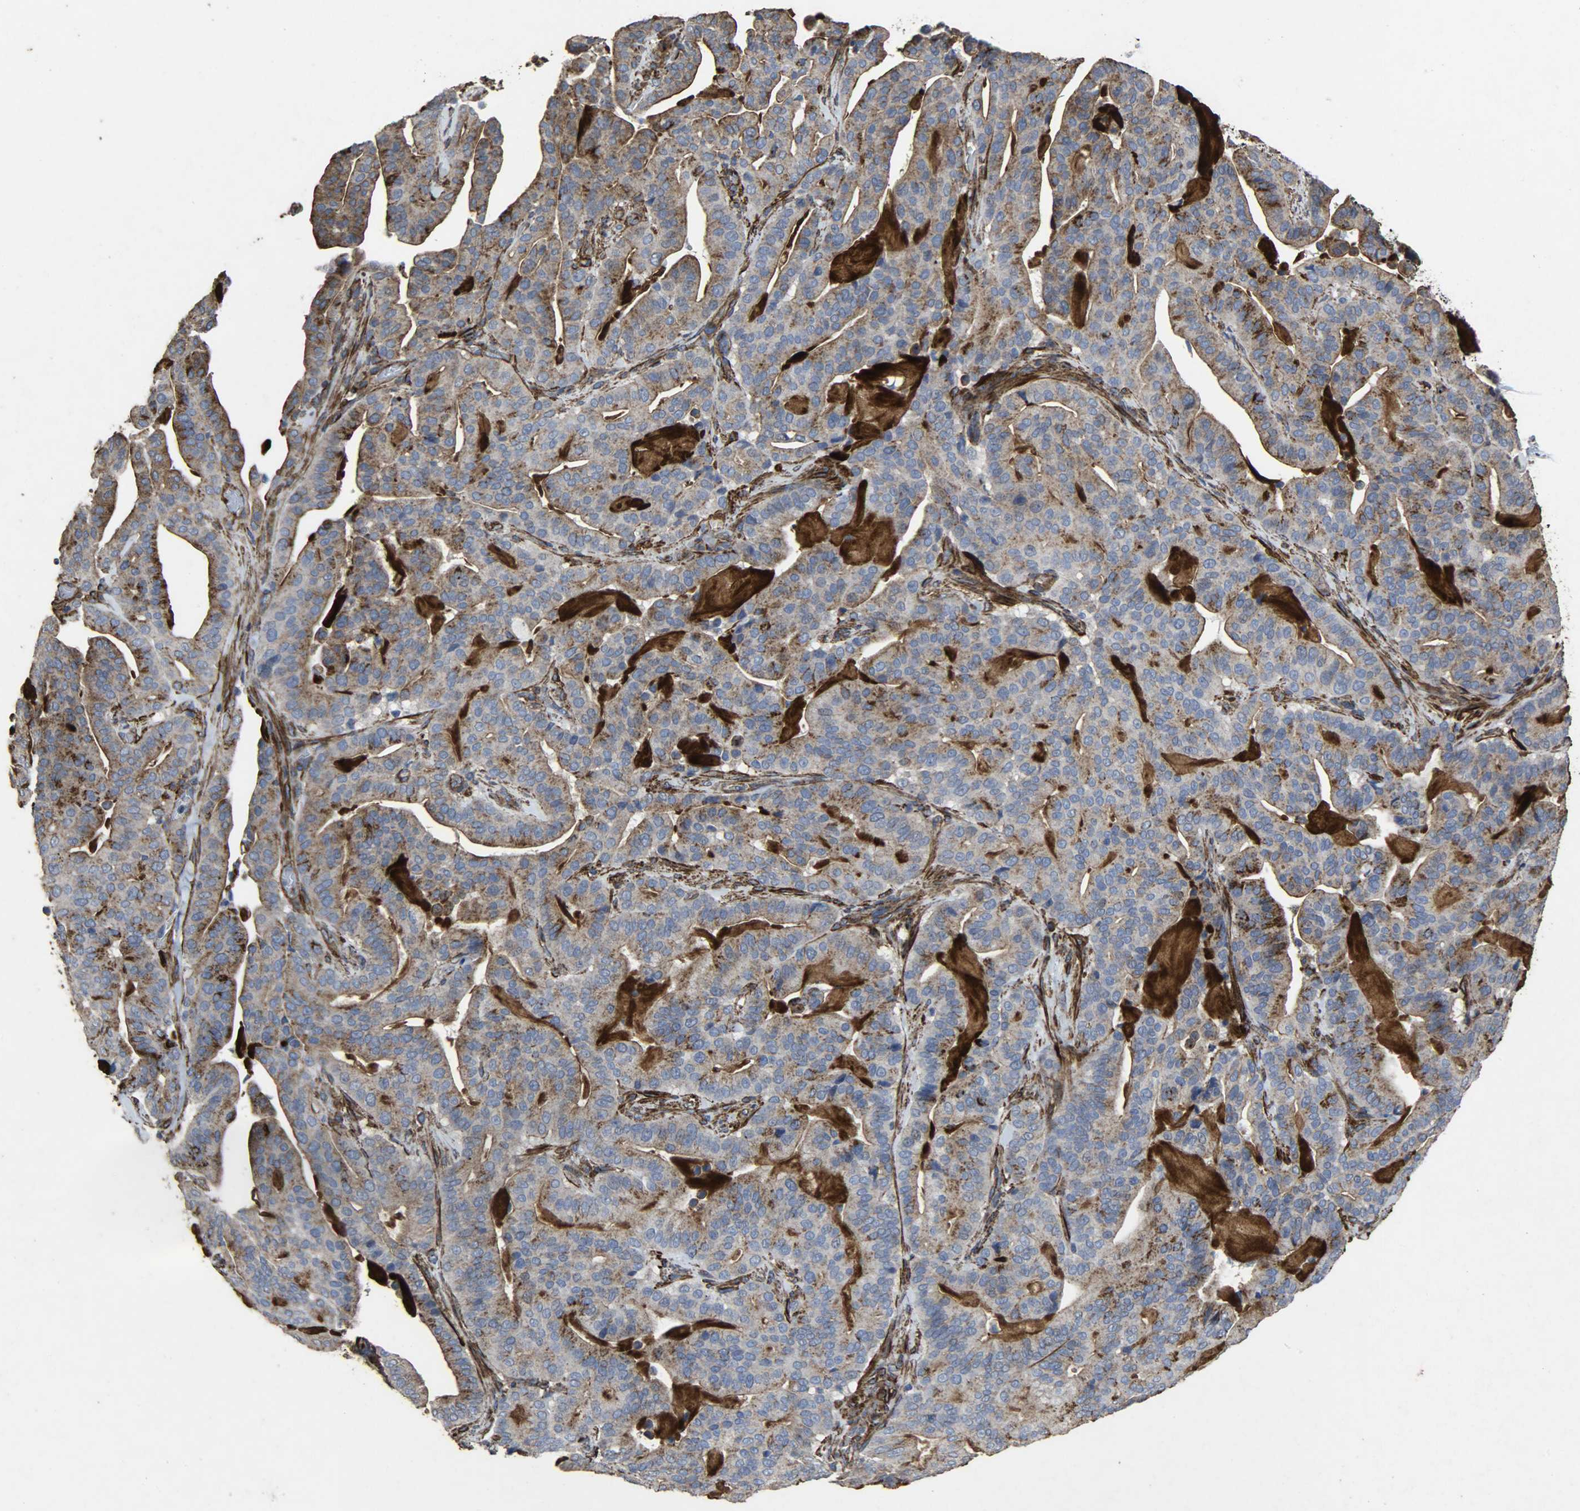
{"staining": {"intensity": "moderate", "quantity": "25%-75%", "location": "cytoplasmic/membranous"}, "tissue": "pancreatic cancer", "cell_type": "Tumor cells", "image_type": "cancer", "snomed": [{"axis": "morphology", "description": "Adenocarcinoma, NOS"}, {"axis": "topography", "description": "Pancreas"}], "caption": "Immunohistochemistry (DAB) staining of human pancreatic adenocarcinoma demonstrates moderate cytoplasmic/membranous protein expression in approximately 25%-75% of tumor cells. (brown staining indicates protein expression, while blue staining denotes nuclei).", "gene": "TPM4", "patient": {"sex": "male", "age": 63}}